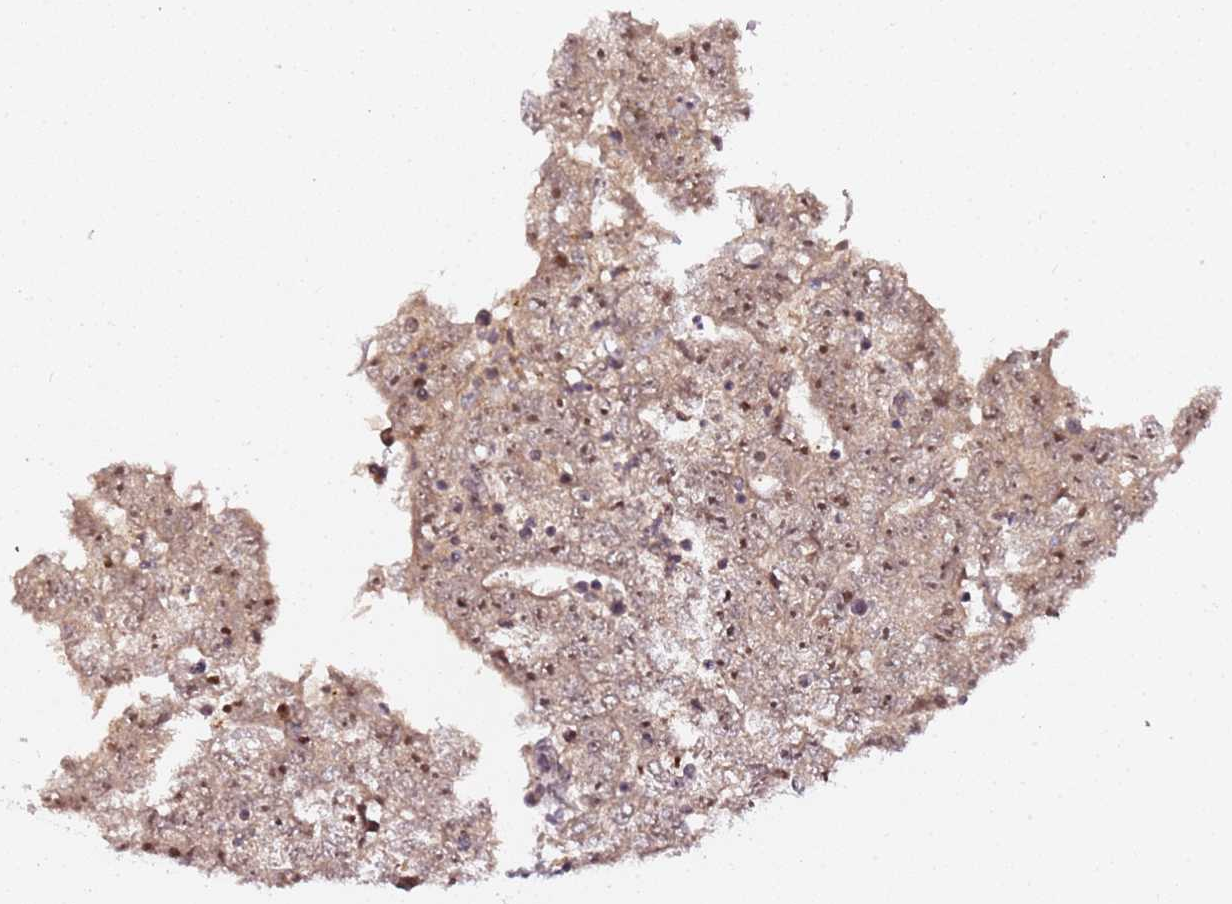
{"staining": {"intensity": "moderate", "quantity": ">75%", "location": "cytoplasmic/membranous,nuclear"}, "tissue": "testis cancer", "cell_type": "Tumor cells", "image_type": "cancer", "snomed": [{"axis": "morphology", "description": "Carcinoma, Embryonal, NOS"}, {"axis": "topography", "description": "Testis"}], "caption": "Protein expression analysis of testis cancer exhibits moderate cytoplasmic/membranous and nuclear positivity in about >75% of tumor cells.", "gene": "FCF1", "patient": {"sex": "male", "age": 25}}